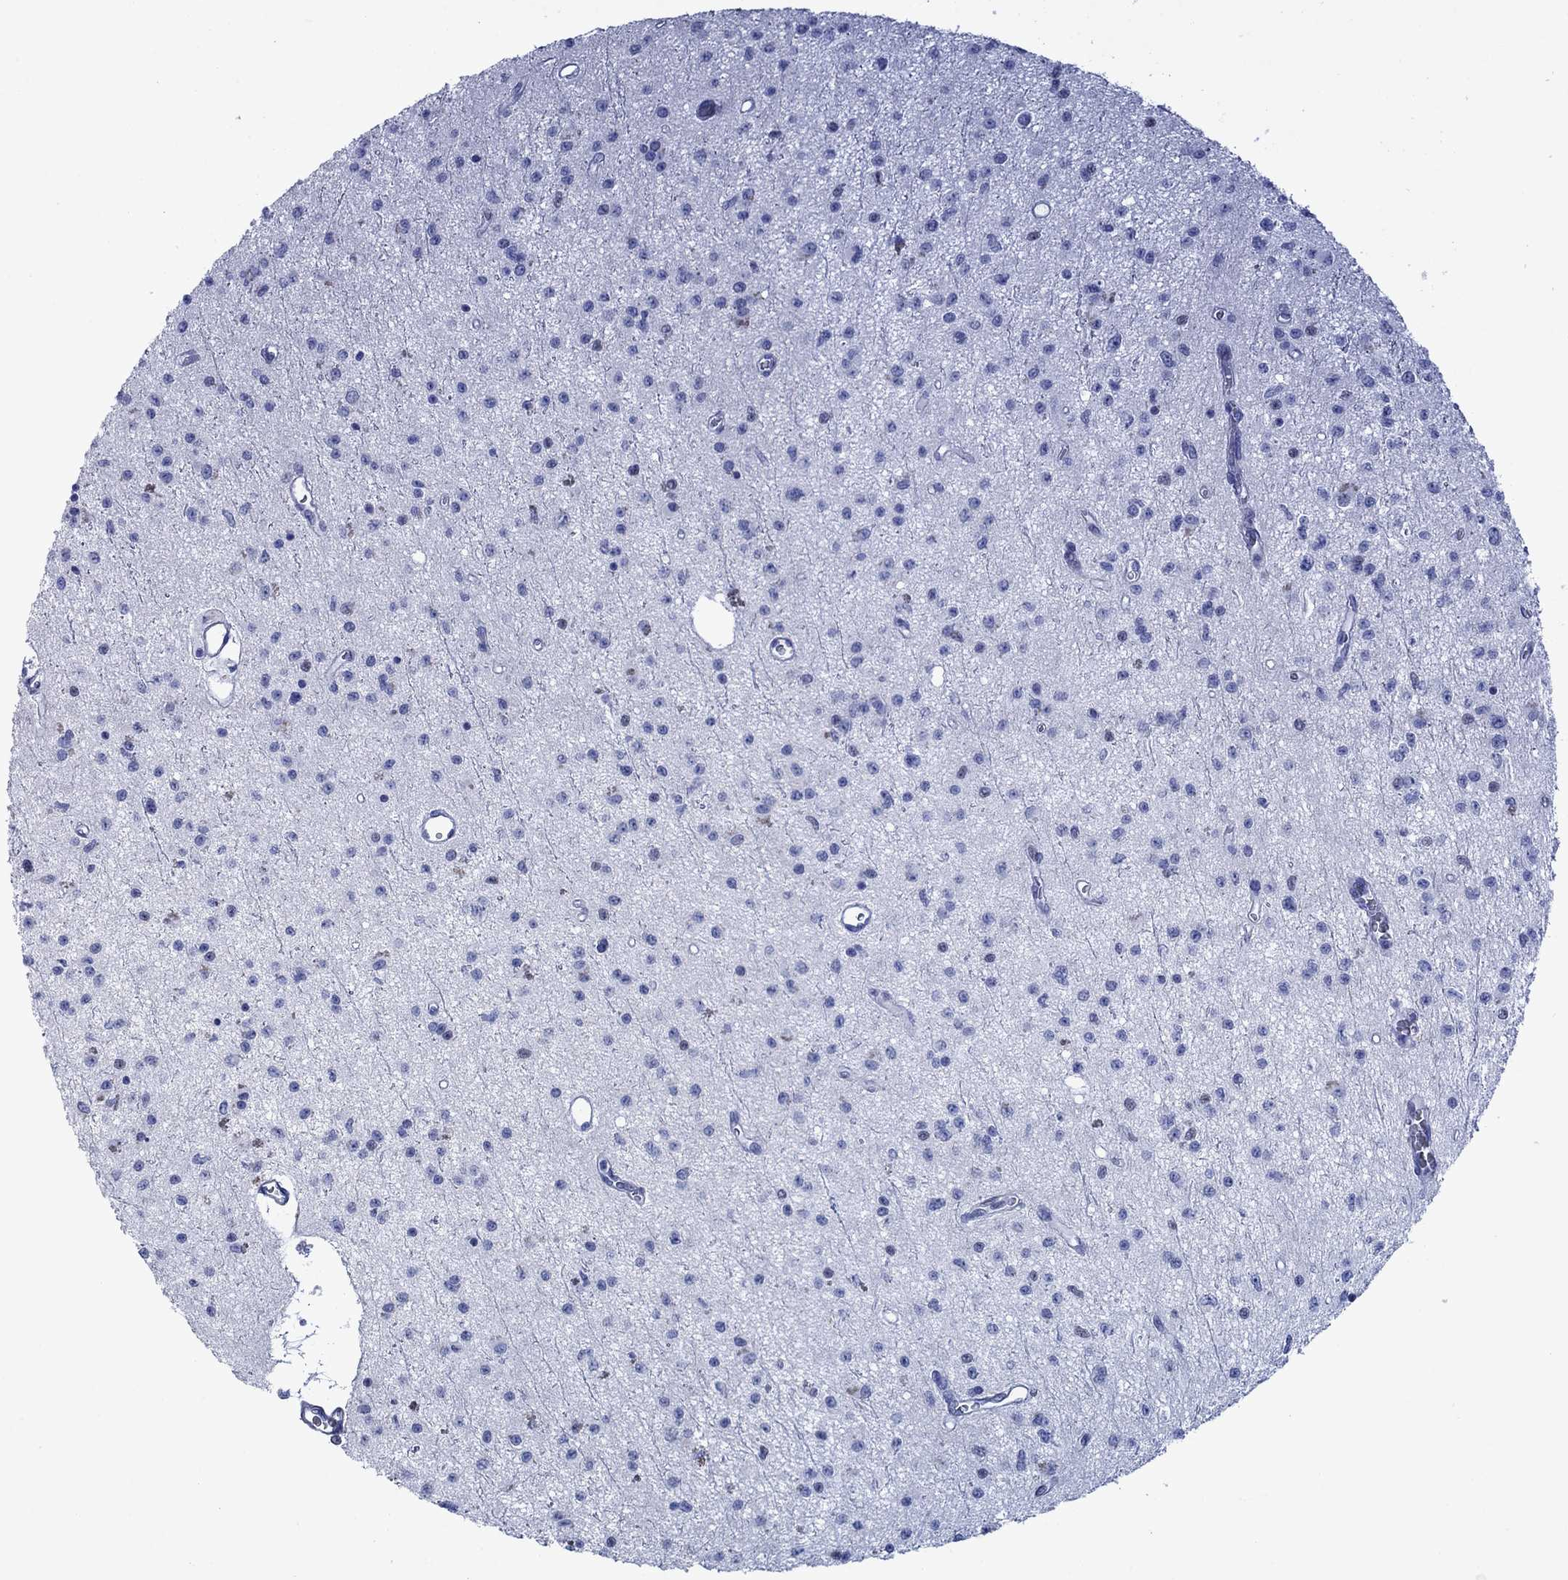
{"staining": {"intensity": "negative", "quantity": "none", "location": "none"}, "tissue": "glioma", "cell_type": "Tumor cells", "image_type": "cancer", "snomed": [{"axis": "morphology", "description": "Glioma, malignant, Low grade"}, {"axis": "topography", "description": "Brain"}], "caption": "Immunohistochemistry (IHC) image of neoplastic tissue: glioma stained with DAB reveals no significant protein staining in tumor cells.", "gene": "PIWIL1", "patient": {"sex": "female", "age": 45}}